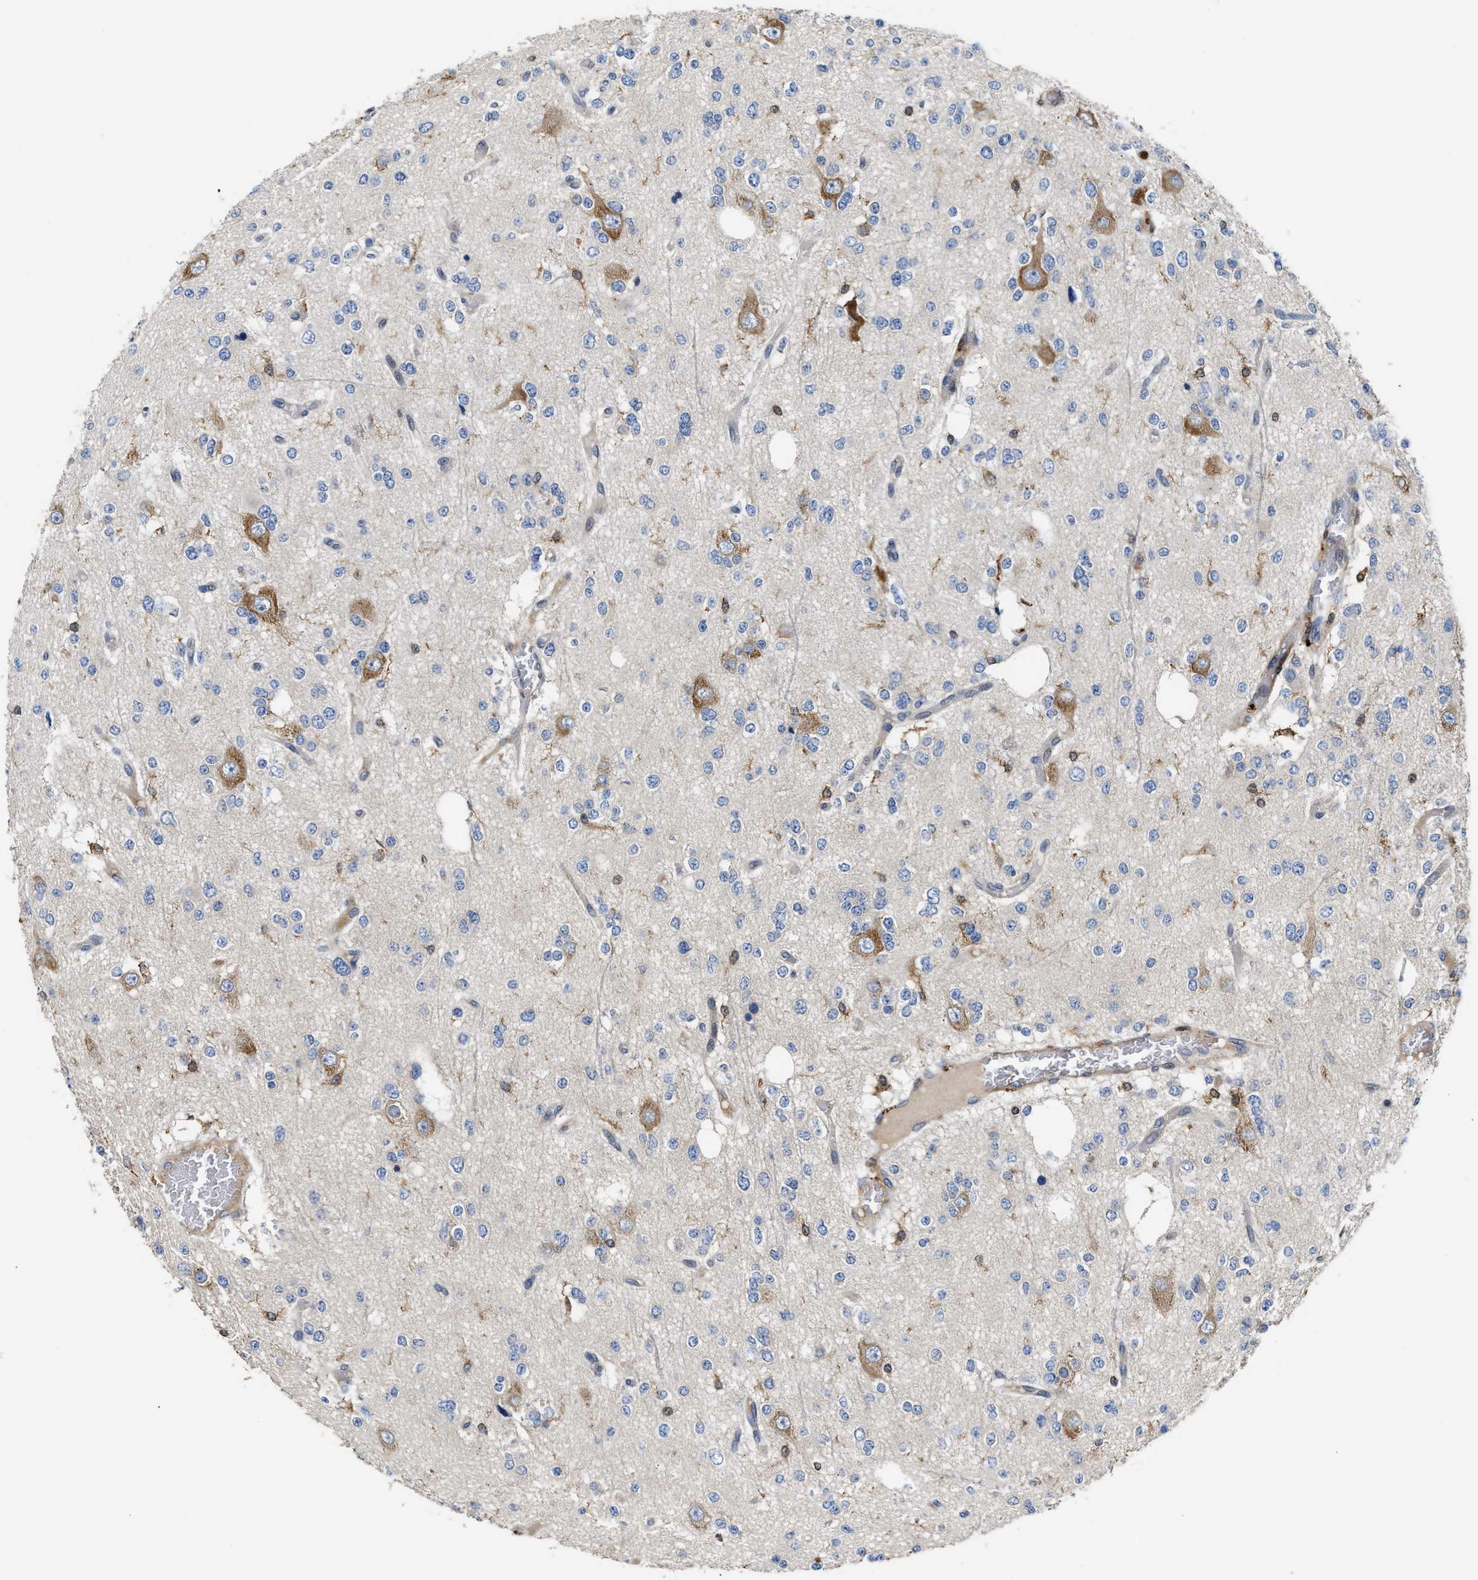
{"staining": {"intensity": "negative", "quantity": "none", "location": "none"}, "tissue": "glioma", "cell_type": "Tumor cells", "image_type": "cancer", "snomed": [{"axis": "morphology", "description": "Glioma, malignant, Low grade"}, {"axis": "topography", "description": "Brain"}], "caption": "The immunohistochemistry (IHC) histopathology image has no significant staining in tumor cells of glioma tissue. The staining is performed using DAB brown chromogen with nuclei counter-stained in using hematoxylin.", "gene": "OSTF1", "patient": {"sex": "male", "age": 38}}